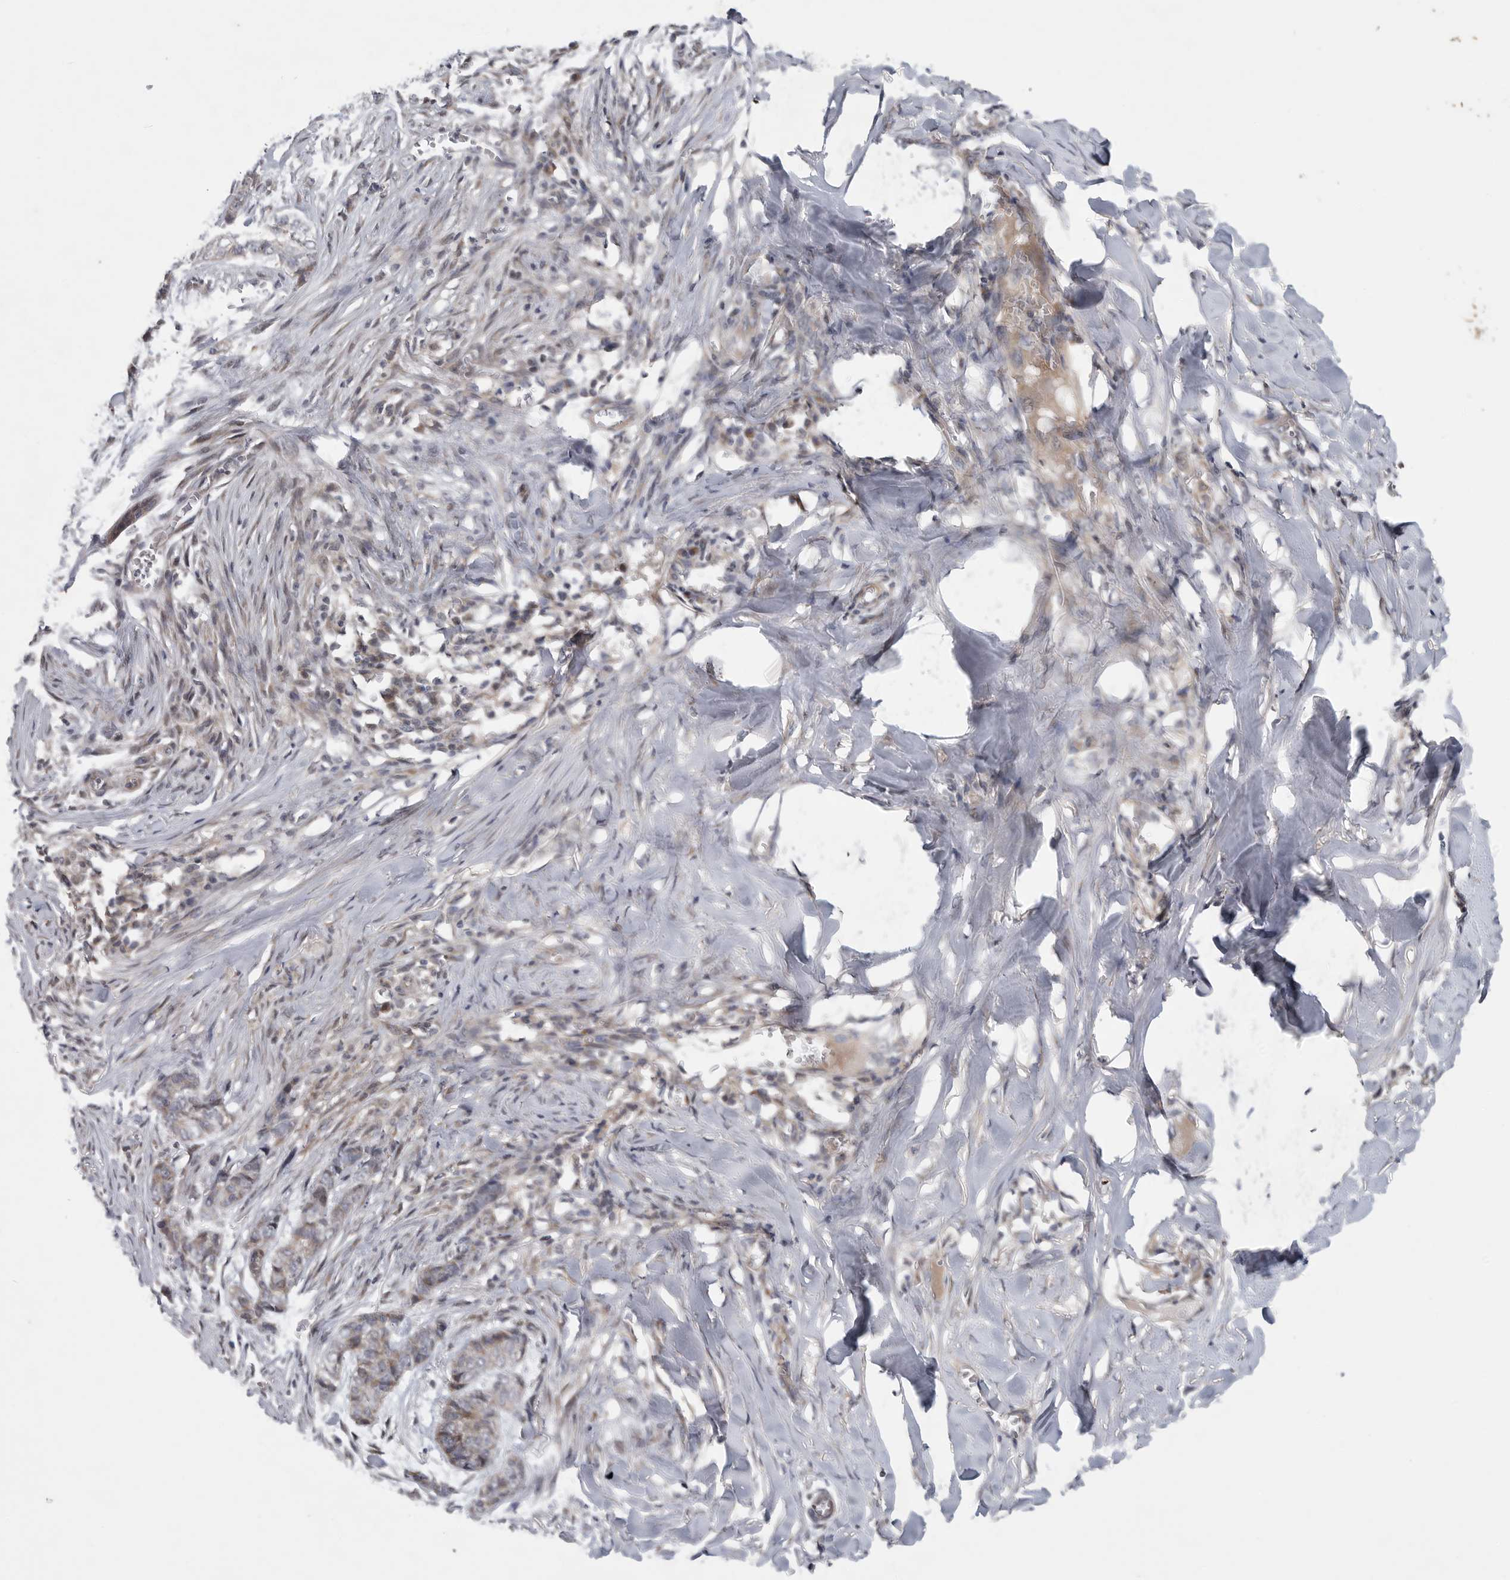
{"staining": {"intensity": "weak", "quantity": "25%-75%", "location": "cytoplasmic/membranous"}, "tissue": "skin cancer", "cell_type": "Tumor cells", "image_type": "cancer", "snomed": [{"axis": "morphology", "description": "Basal cell carcinoma"}, {"axis": "topography", "description": "Skin"}], "caption": "Protein expression analysis of human basal cell carcinoma (skin) reveals weak cytoplasmic/membranous expression in about 25%-75% of tumor cells.", "gene": "FBXO43", "patient": {"sex": "female", "age": 64}}